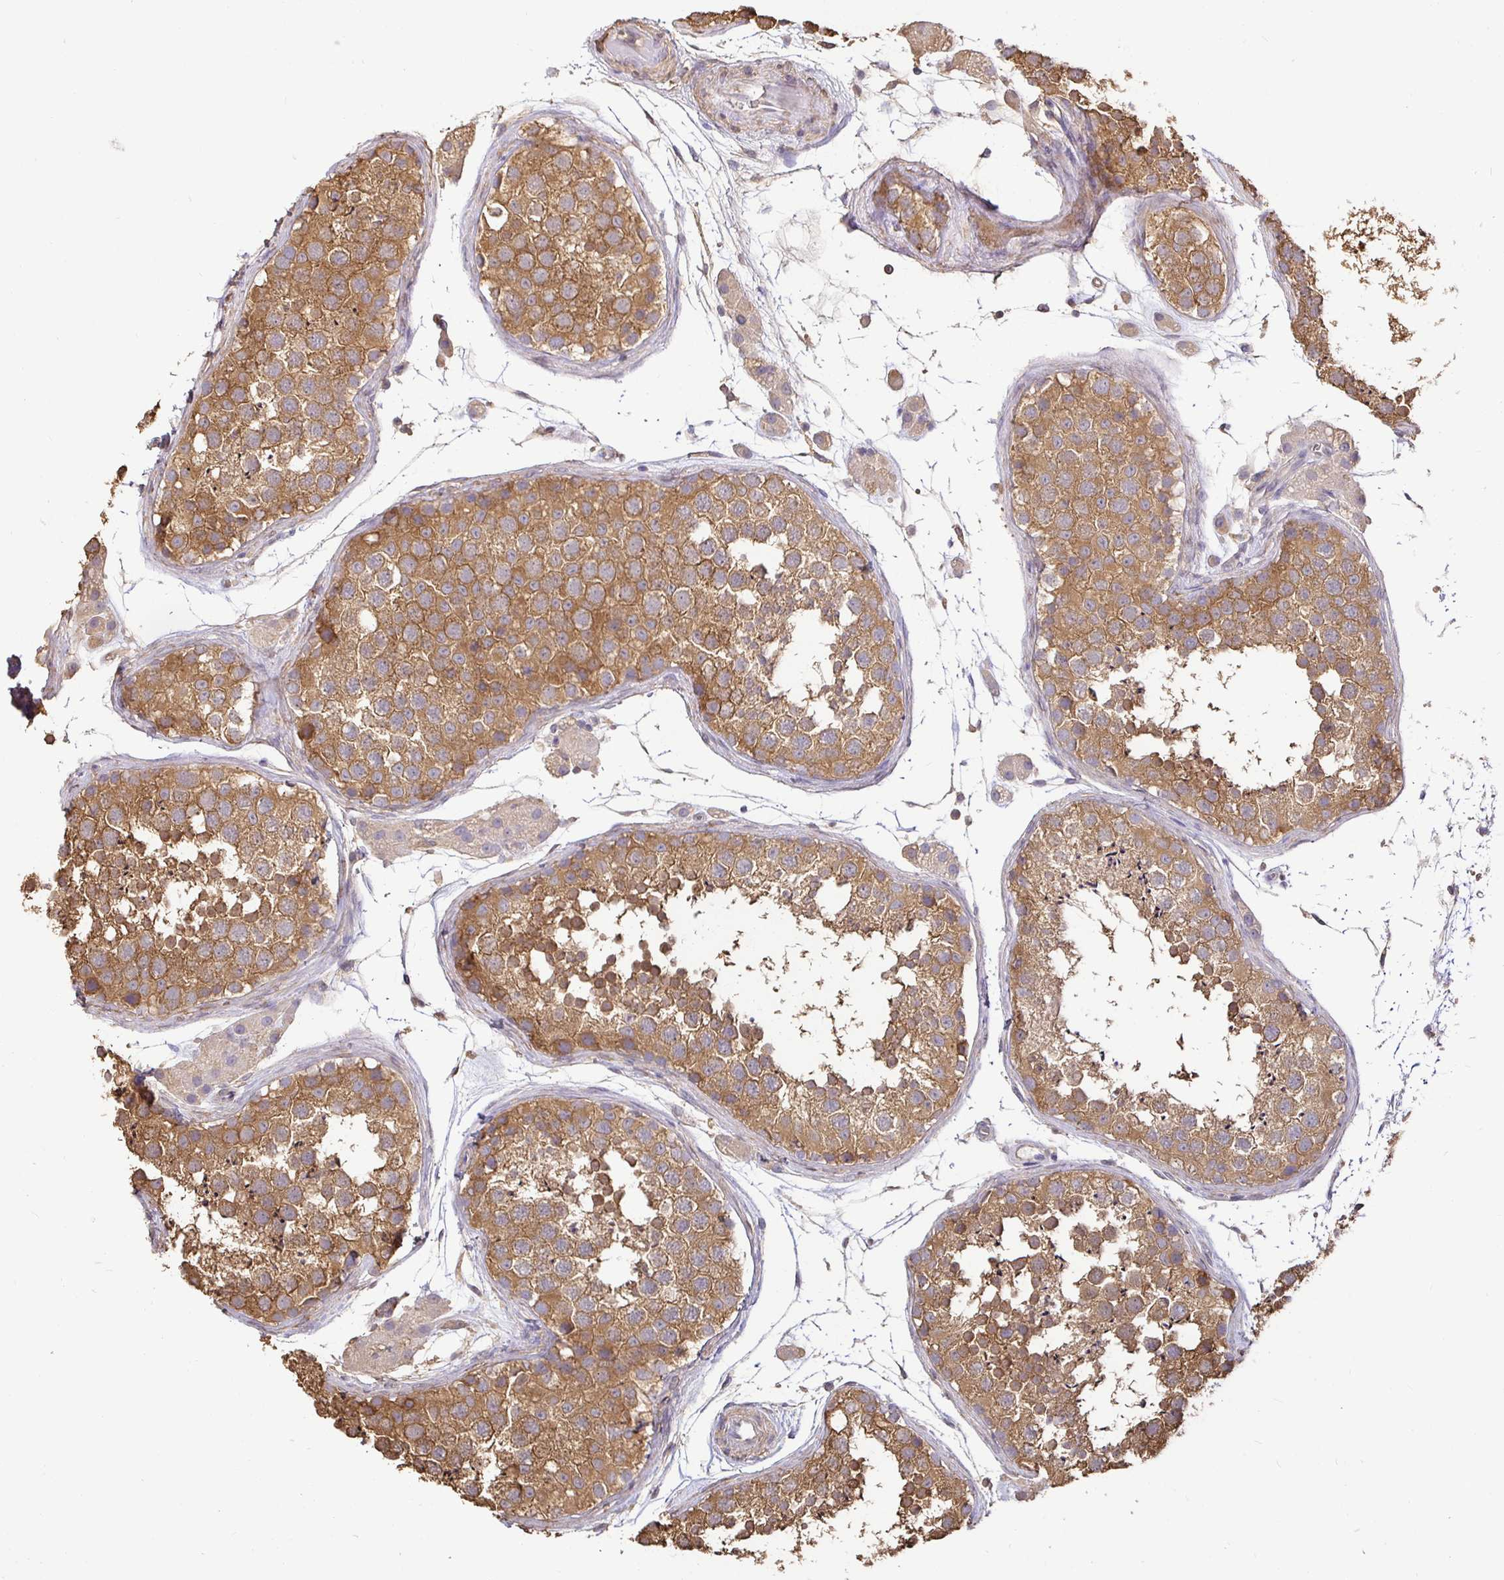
{"staining": {"intensity": "moderate", "quantity": ">75%", "location": "cytoplasmic/membranous"}, "tissue": "testis", "cell_type": "Cells in seminiferous ducts", "image_type": "normal", "snomed": [{"axis": "morphology", "description": "Normal tissue, NOS"}, {"axis": "topography", "description": "Testis"}], "caption": "An immunohistochemistry histopathology image of normal tissue is shown. Protein staining in brown highlights moderate cytoplasmic/membranous positivity in testis within cells in seminiferous ducts.", "gene": "MAPK8IP3", "patient": {"sex": "male", "age": 41}}